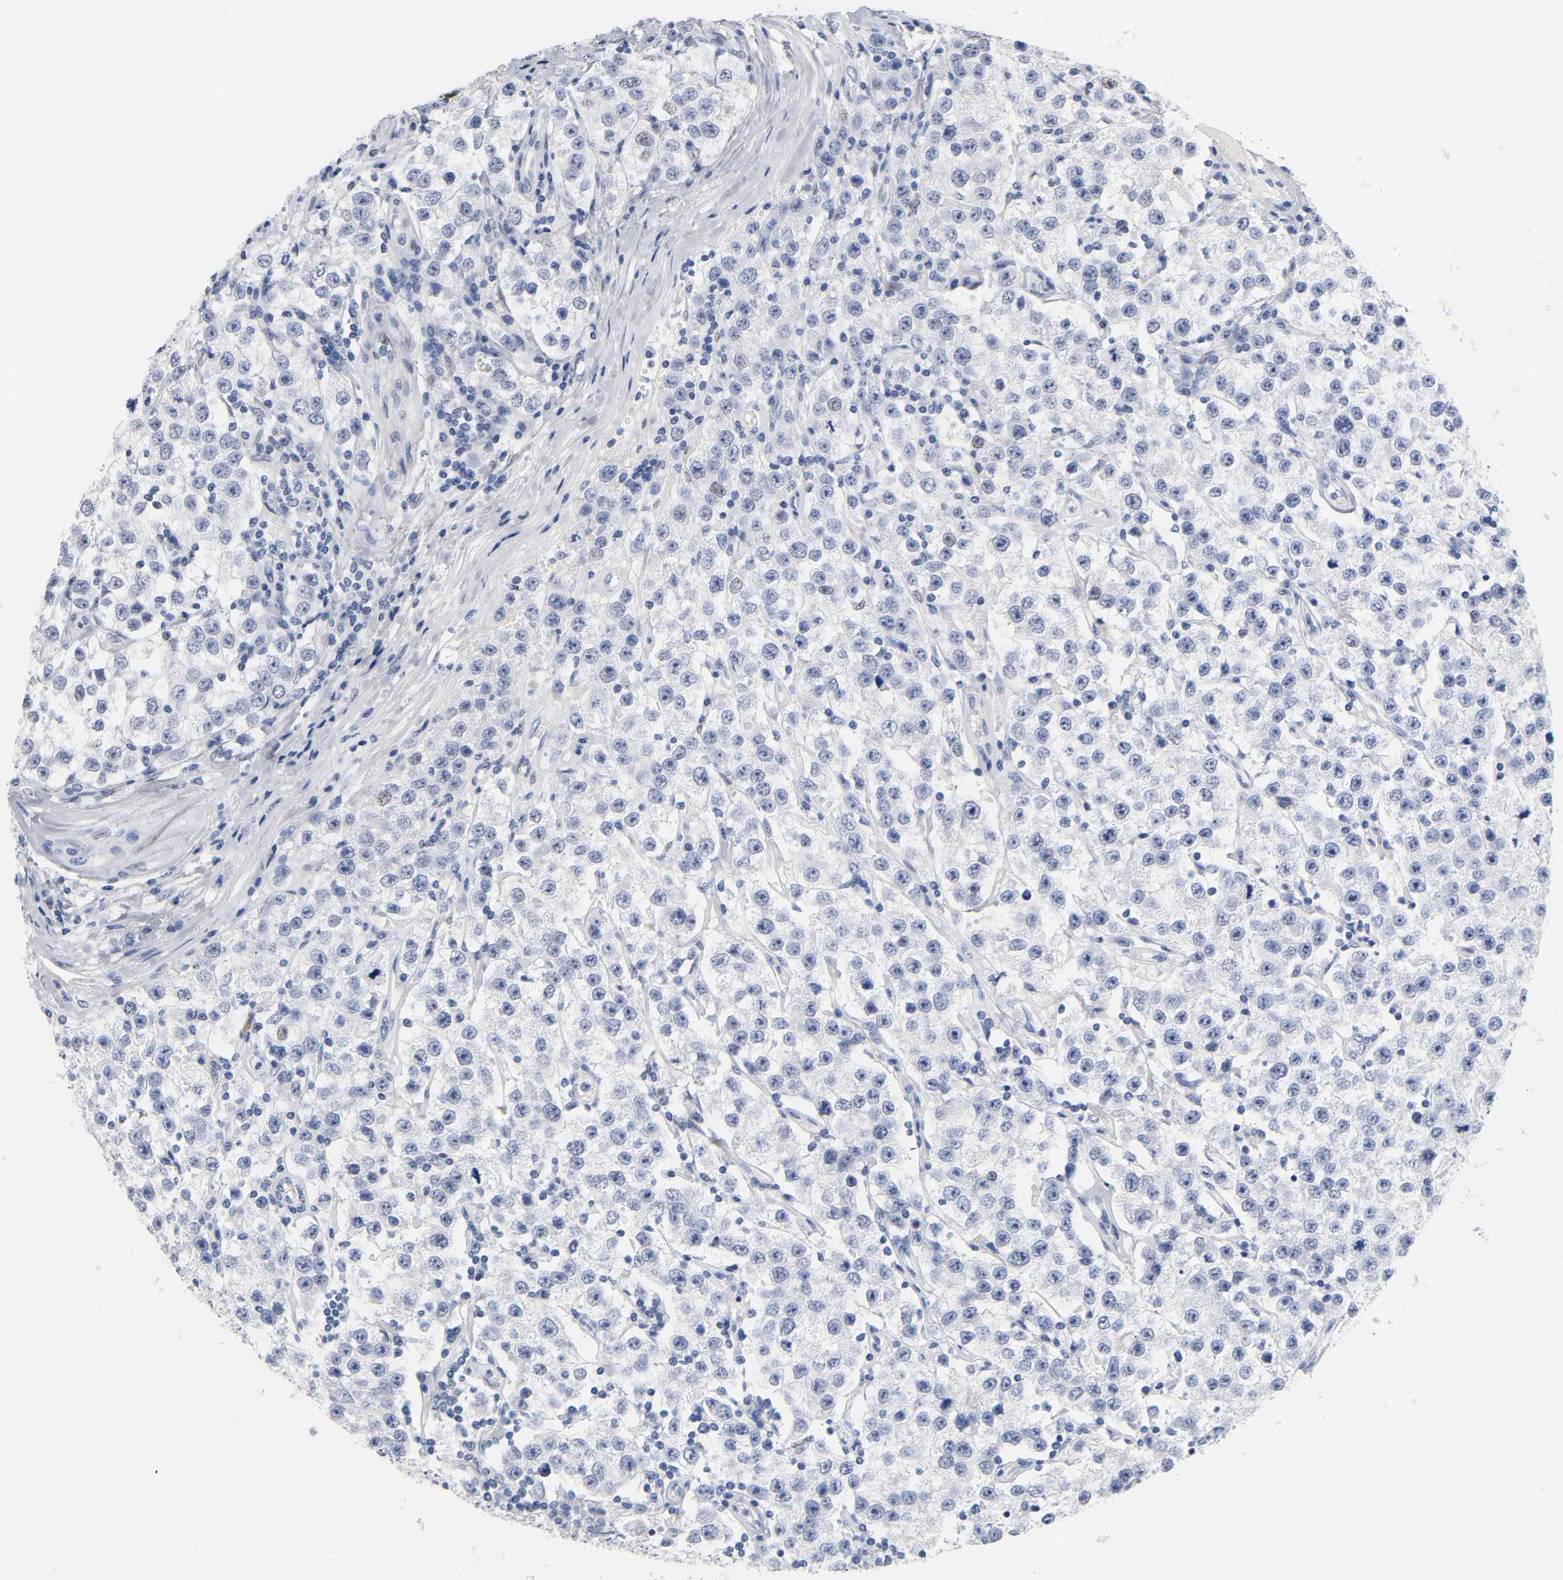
{"staining": {"intensity": "negative", "quantity": "none", "location": "none"}, "tissue": "testis cancer", "cell_type": "Tumor cells", "image_type": "cancer", "snomed": [{"axis": "morphology", "description": "Seminoma, NOS"}, {"axis": "topography", "description": "Testis"}], "caption": "Immunohistochemical staining of testis seminoma reveals no significant expression in tumor cells.", "gene": "NAB2", "patient": {"sex": "male", "age": 52}}